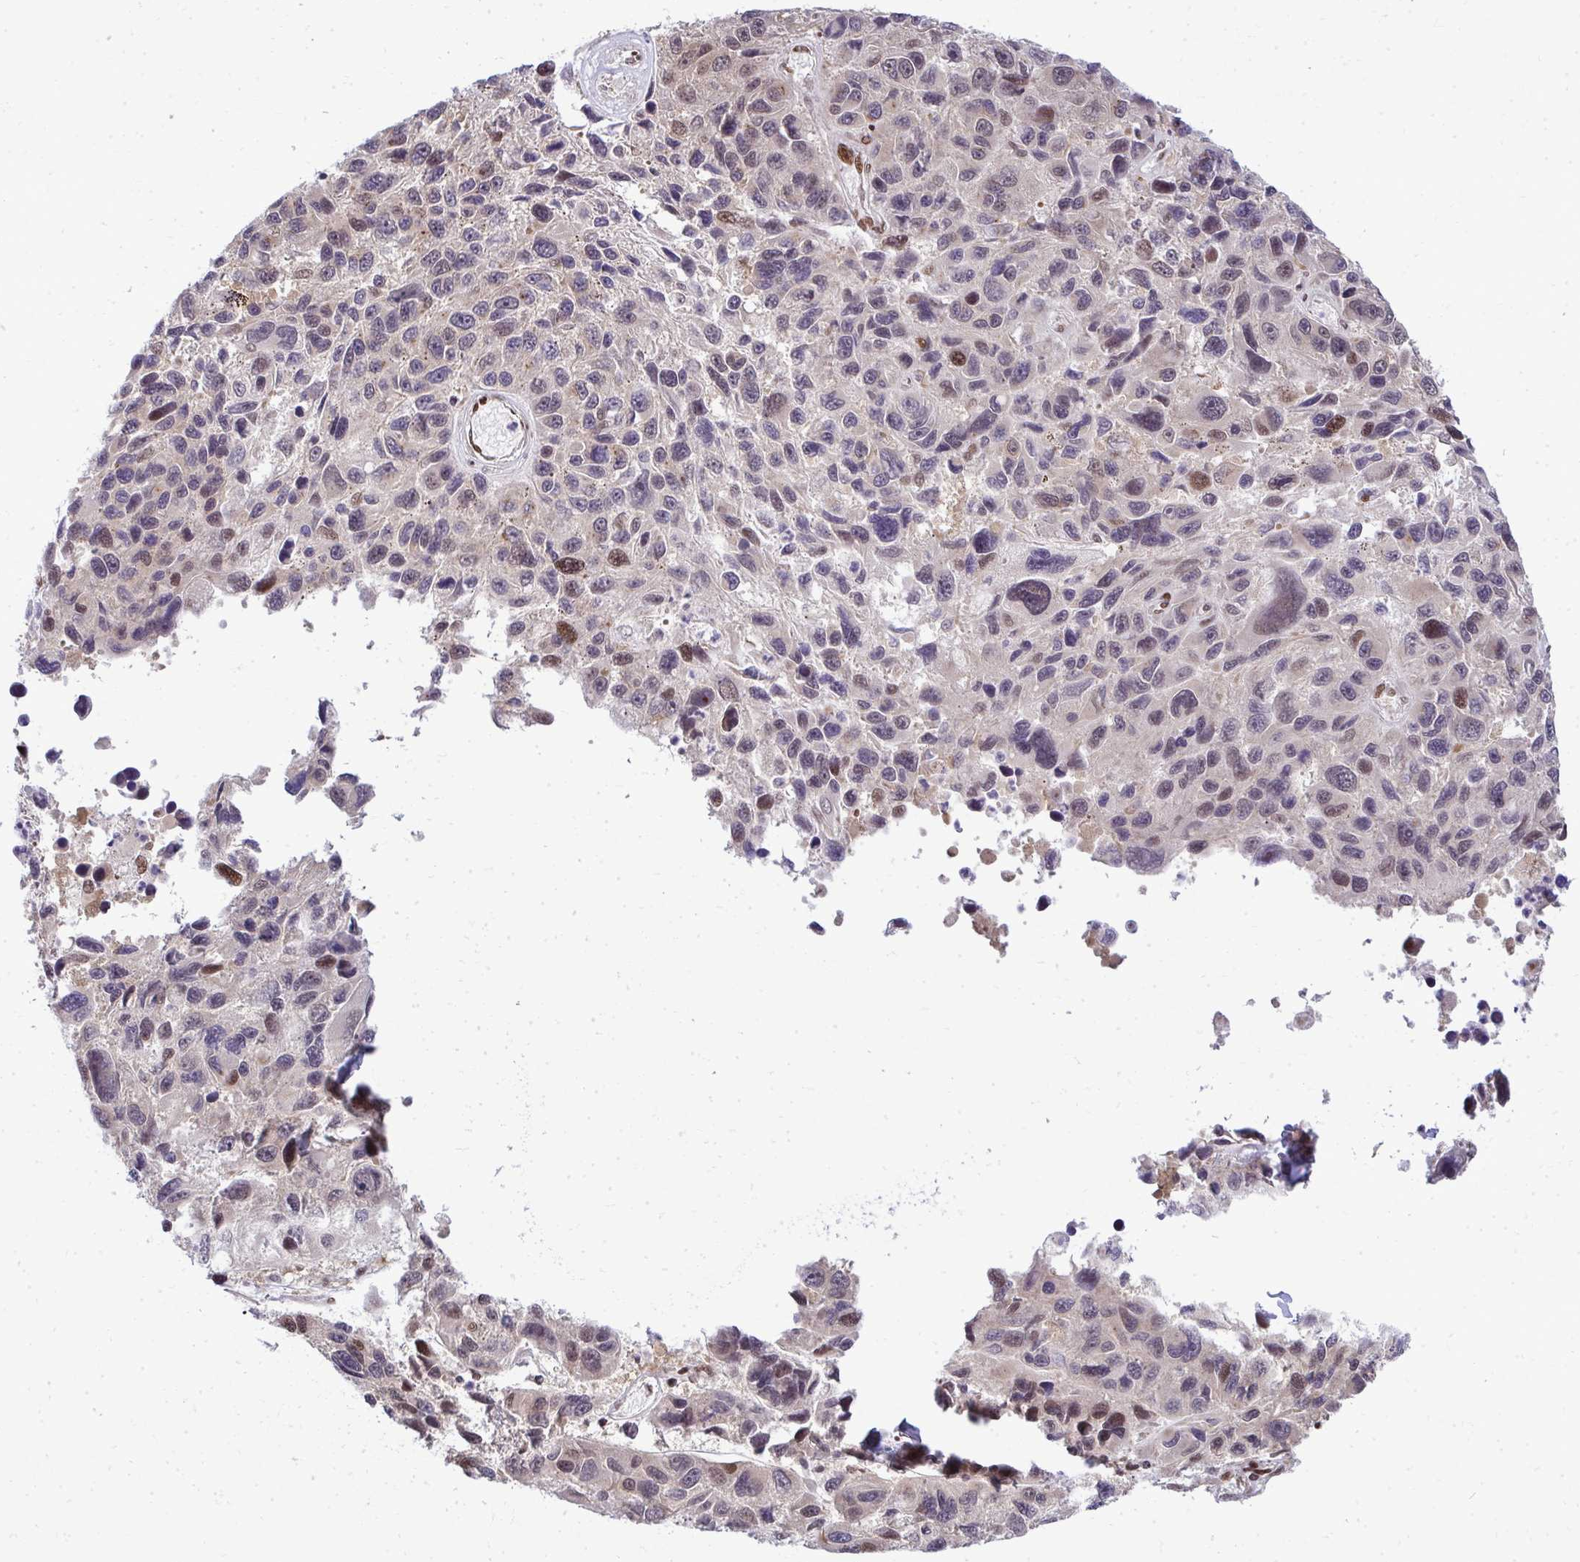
{"staining": {"intensity": "moderate", "quantity": "<25%", "location": "nuclear"}, "tissue": "melanoma", "cell_type": "Tumor cells", "image_type": "cancer", "snomed": [{"axis": "morphology", "description": "Malignant melanoma, NOS"}, {"axis": "topography", "description": "Skin"}], "caption": "A photomicrograph of malignant melanoma stained for a protein reveals moderate nuclear brown staining in tumor cells.", "gene": "PIGY", "patient": {"sex": "male", "age": 53}}